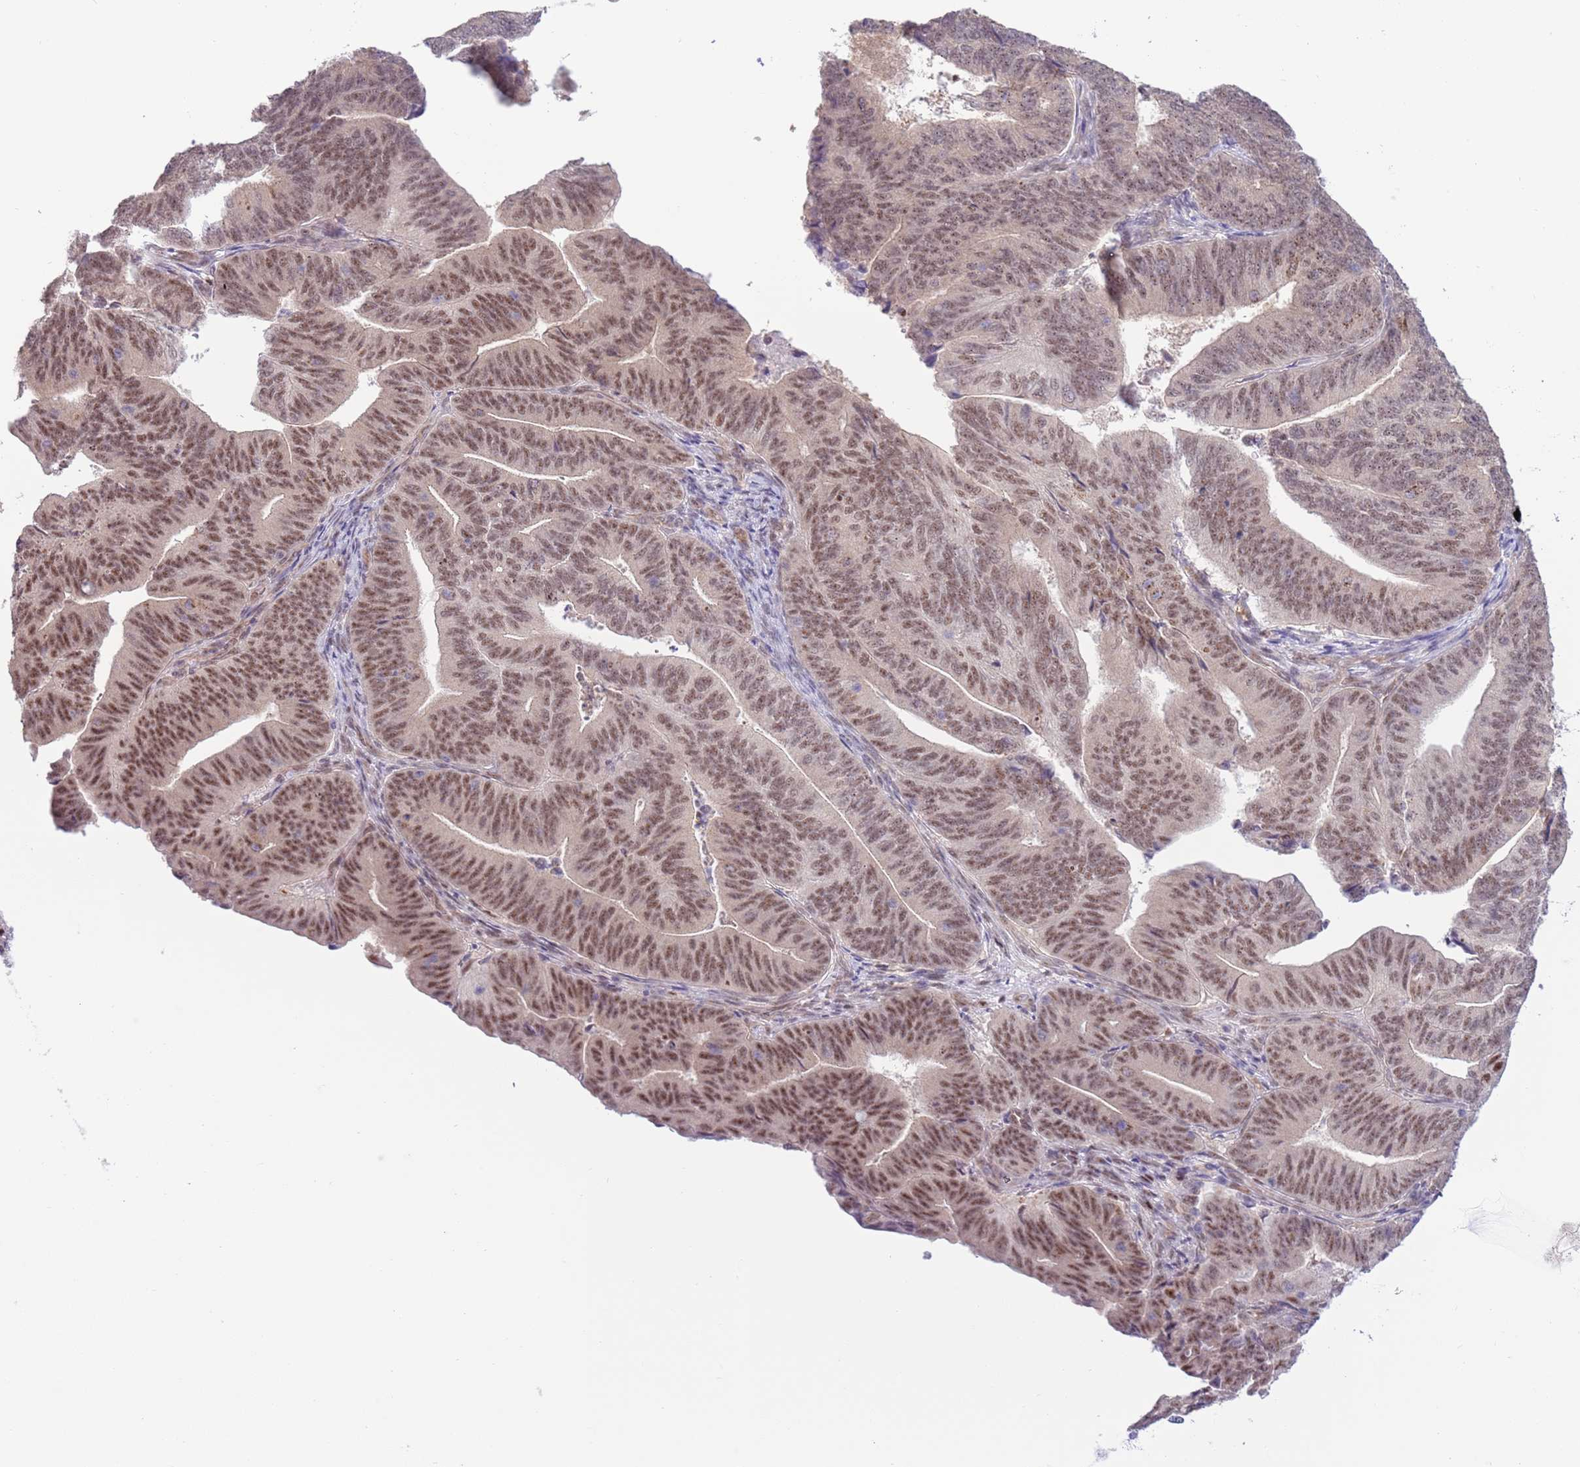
{"staining": {"intensity": "moderate", "quantity": ">75%", "location": "nuclear"}, "tissue": "endometrial cancer", "cell_type": "Tumor cells", "image_type": "cancer", "snomed": [{"axis": "morphology", "description": "Adenocarcinoma, NOS"}, {"axis": "topography", "description": "Endometrium"}], "caption": "IHC staining of endometrial cancer, which displays medium levels of moderate nuclear staining in approximately >75% of tumor cells indicating moderate nuclear protein staining. The staining was performed using DAB (brown) for protein detection and nuclei were counterstained in hematoxylin (blue).", "gene": "PRPF6", "patient": {"sex": "female", "age": 70}}